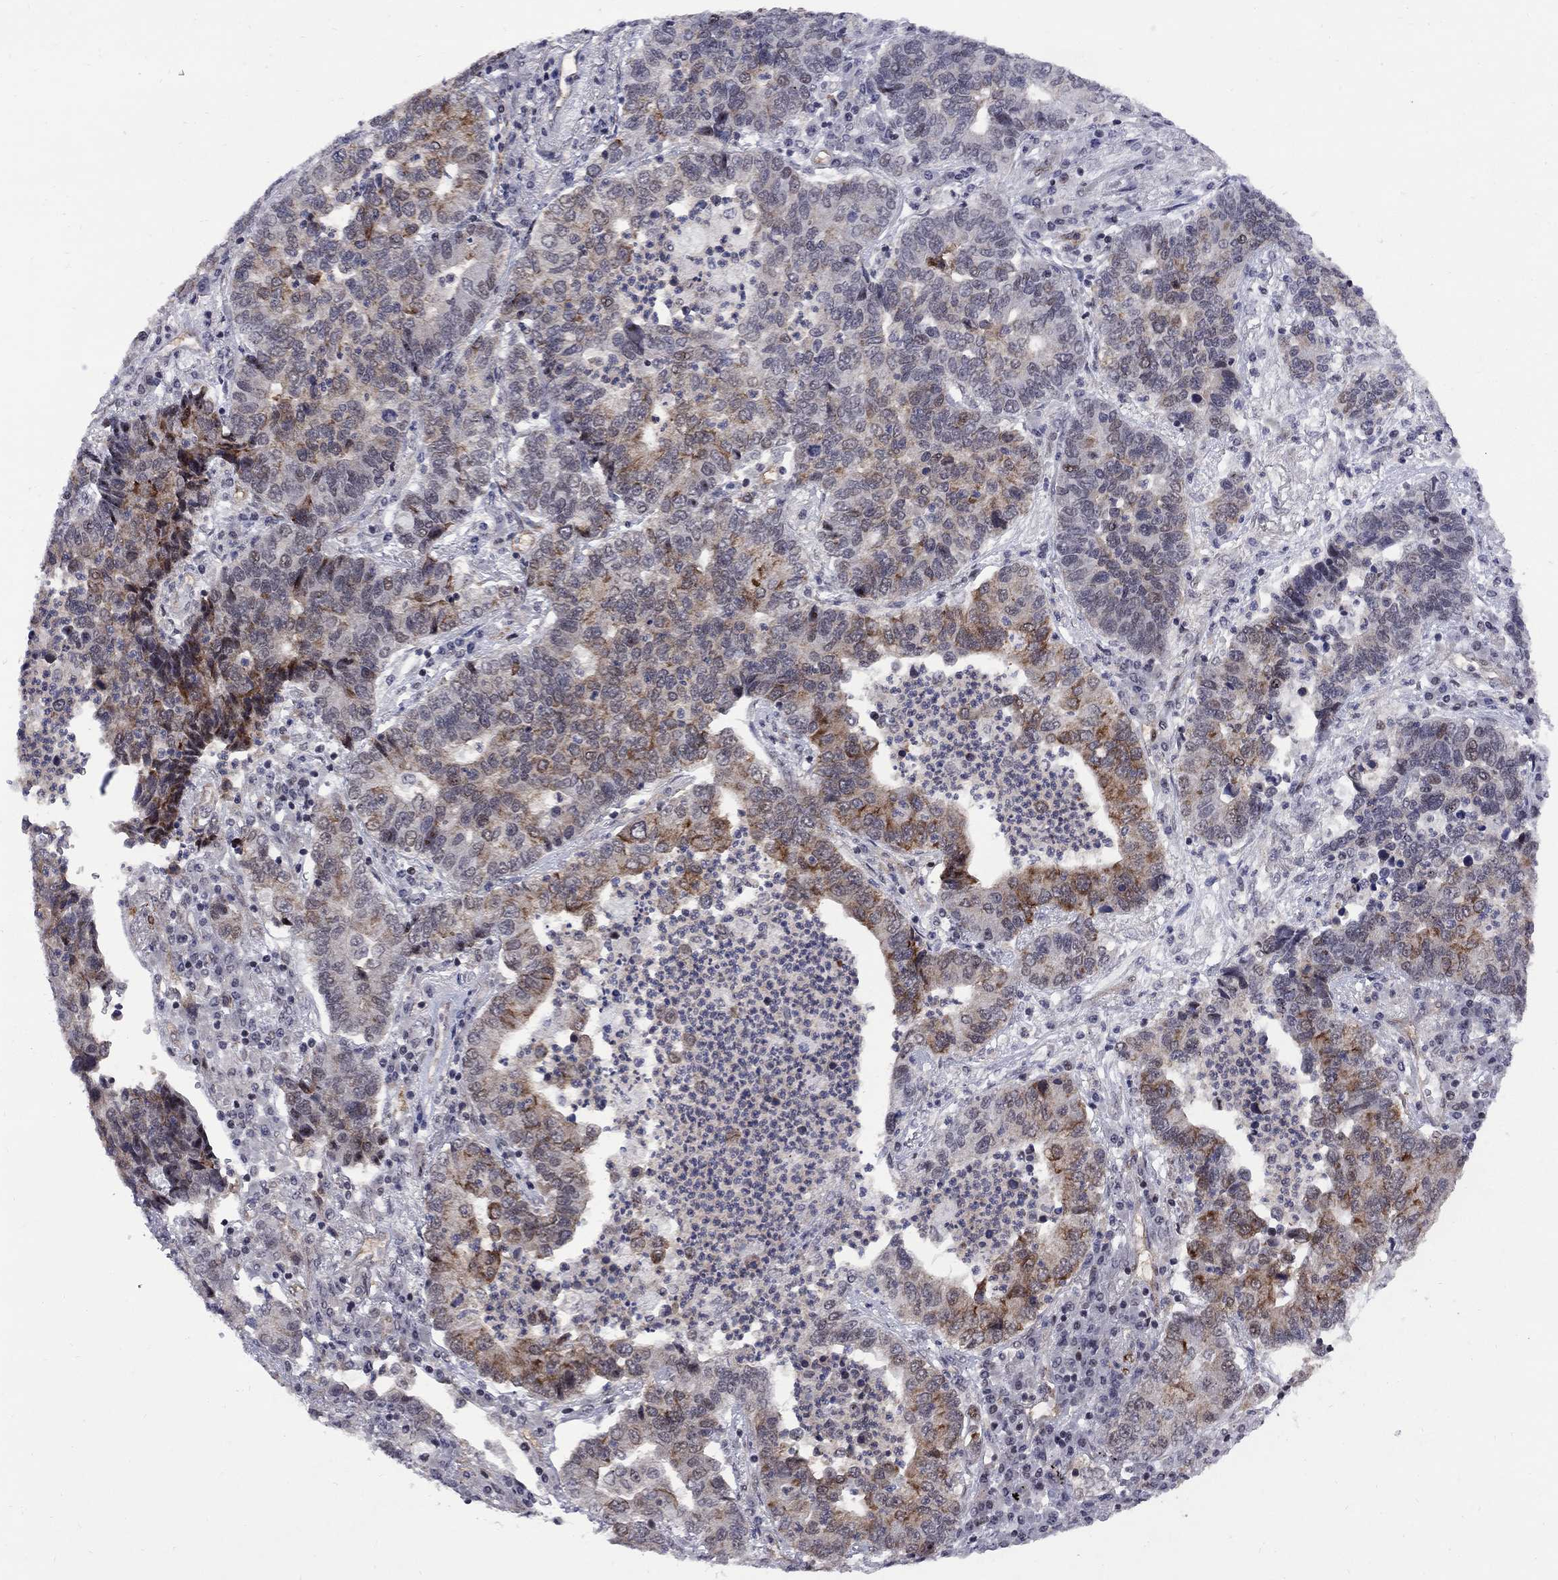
{"staining": {"intensity": "strong", "quantity": "<25%", "location": "cytoplasmic/membranous"}, "tissue": "lung cancer", "cell_type": "Tumor cells", "image_type": "cancer", "snomed": [{"axis": "morphology", "description": "Adenocarcinoma, NOS"}, {"axis": "topography", "description": "Lung"}], "caption": "This image reveals adenocarcinoma (lung) stained with immunohistochemistry (IHC) to label a protein in brown. The cytoplasmic/membranous of tumor cells show strong positivity for the protein. Nuclei are counter-stained blue.", "gene": "BRF1", "patient": {"sex": "female", "age": 57}}